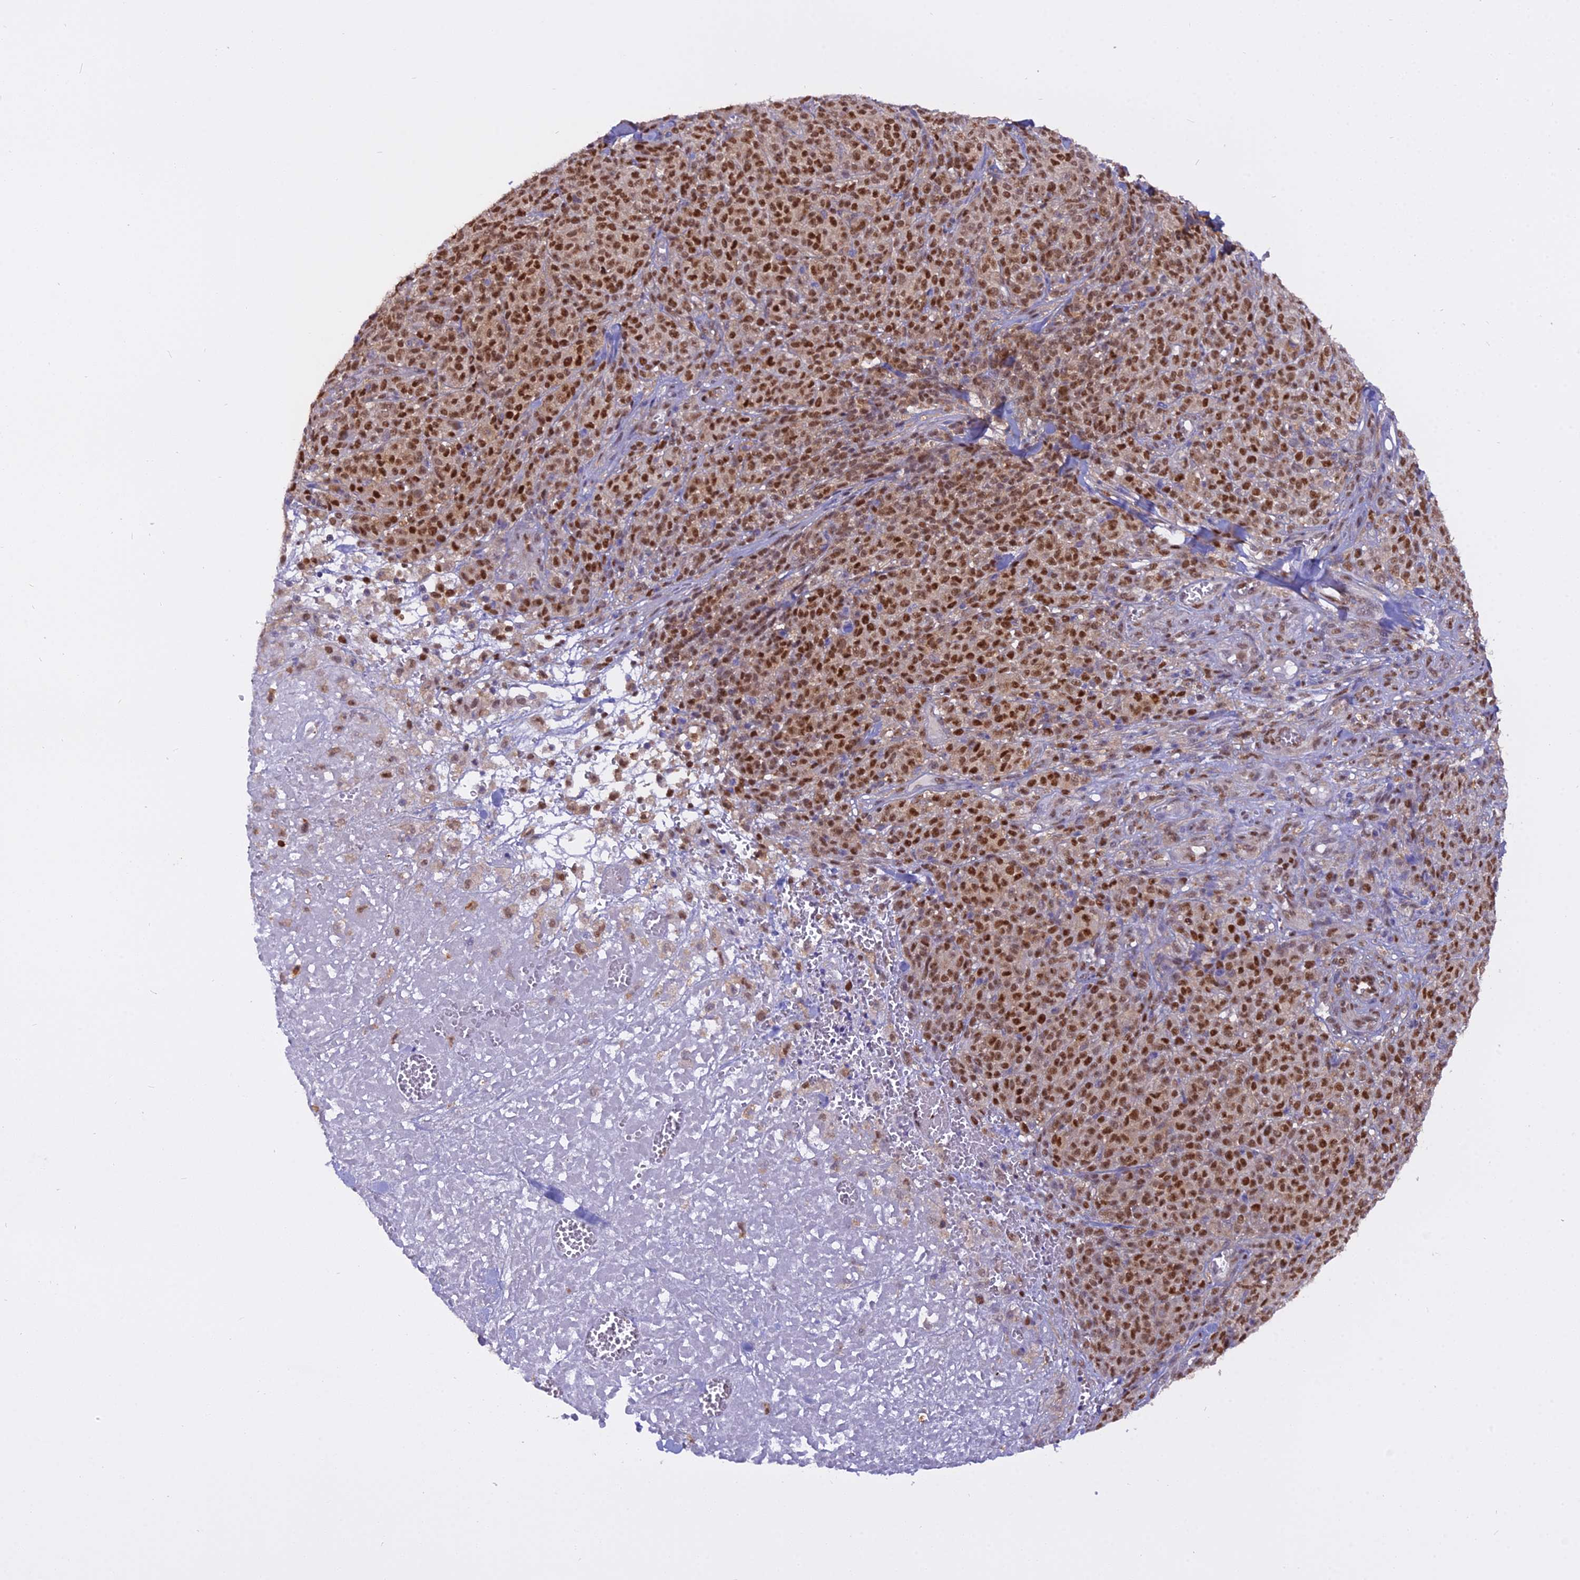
{"staining": {"intensity": "moderate", "quantity": ">75%", "location": "nuclear"}, "tissue": "melanoma", "cell_type": "Tumor cells", "image_type": "cancer", "snomed": [{"axis": "morphology", "description": "Normal tissue, NOS"}, {"axis": "morphology", "description": "Malignant melanoma, NOS"}, {"axis": "topography", "description": "Skin"}], "caption": "Human melanoma stained with a protein marker shows moderate staining in tumor cells.", "gene": "NPEPL1", "patient": {"sex": "female", "age": 34}}